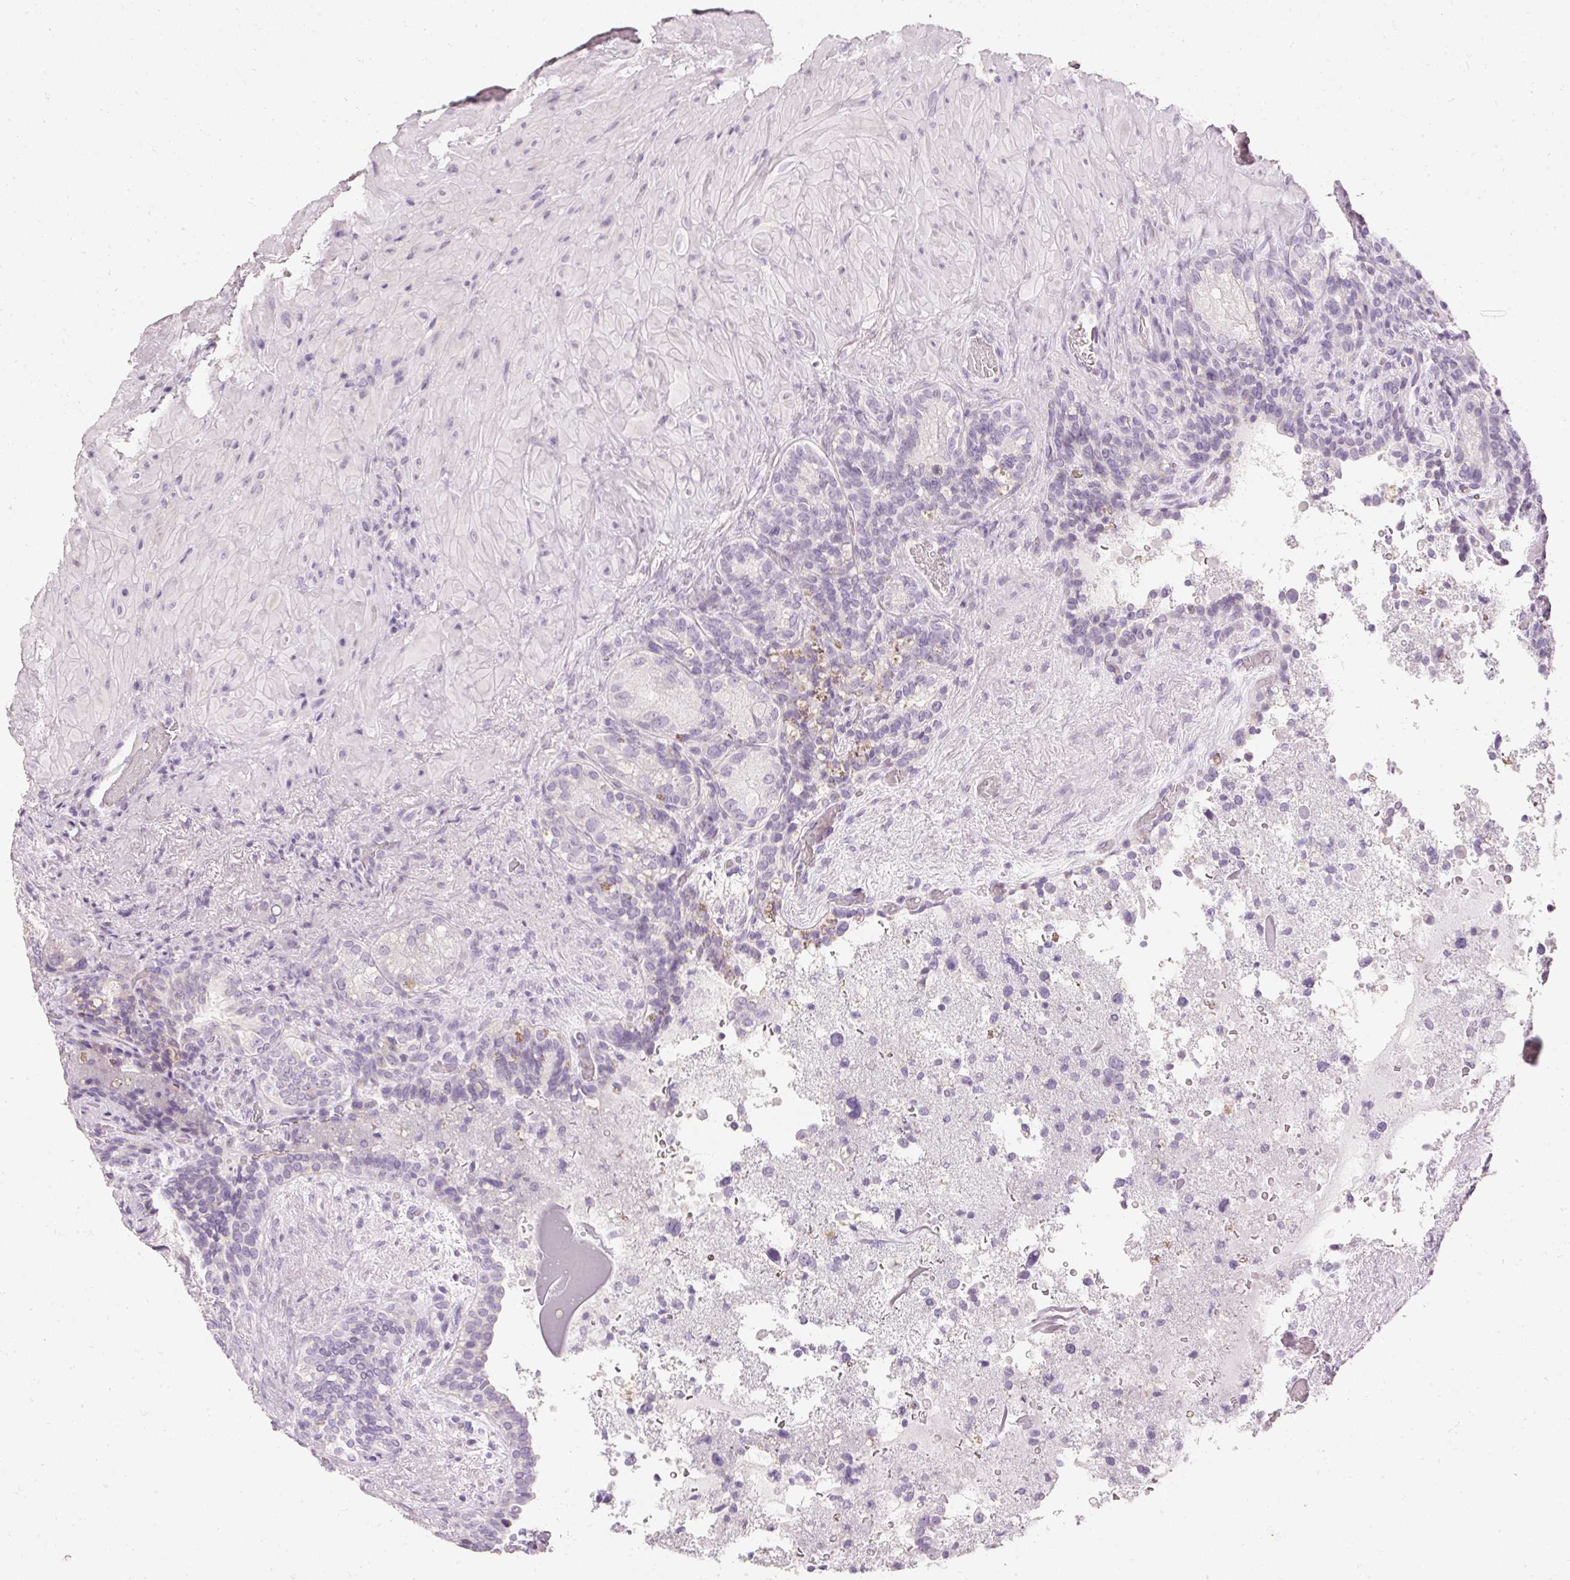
{"staining": {"intensity": "negative", "quantity": "none", "location": "none"}, "tissue": "seminal vesicle", "cell_type": "Glandular cells", "image_type": "normal", "snomed": [{"axis": "morphology", "description": "Normal tissue, NOS"}, {"axis": "topography", "description": "Seminal veicle"}], "caption": "IHC histopathology image of unremarkable human seminal vesicle stained for a protein (brown), which displays no expression in glandular cells.", "gene": "ELAVL3", "patient": {"sex": "male", "age": 69}}